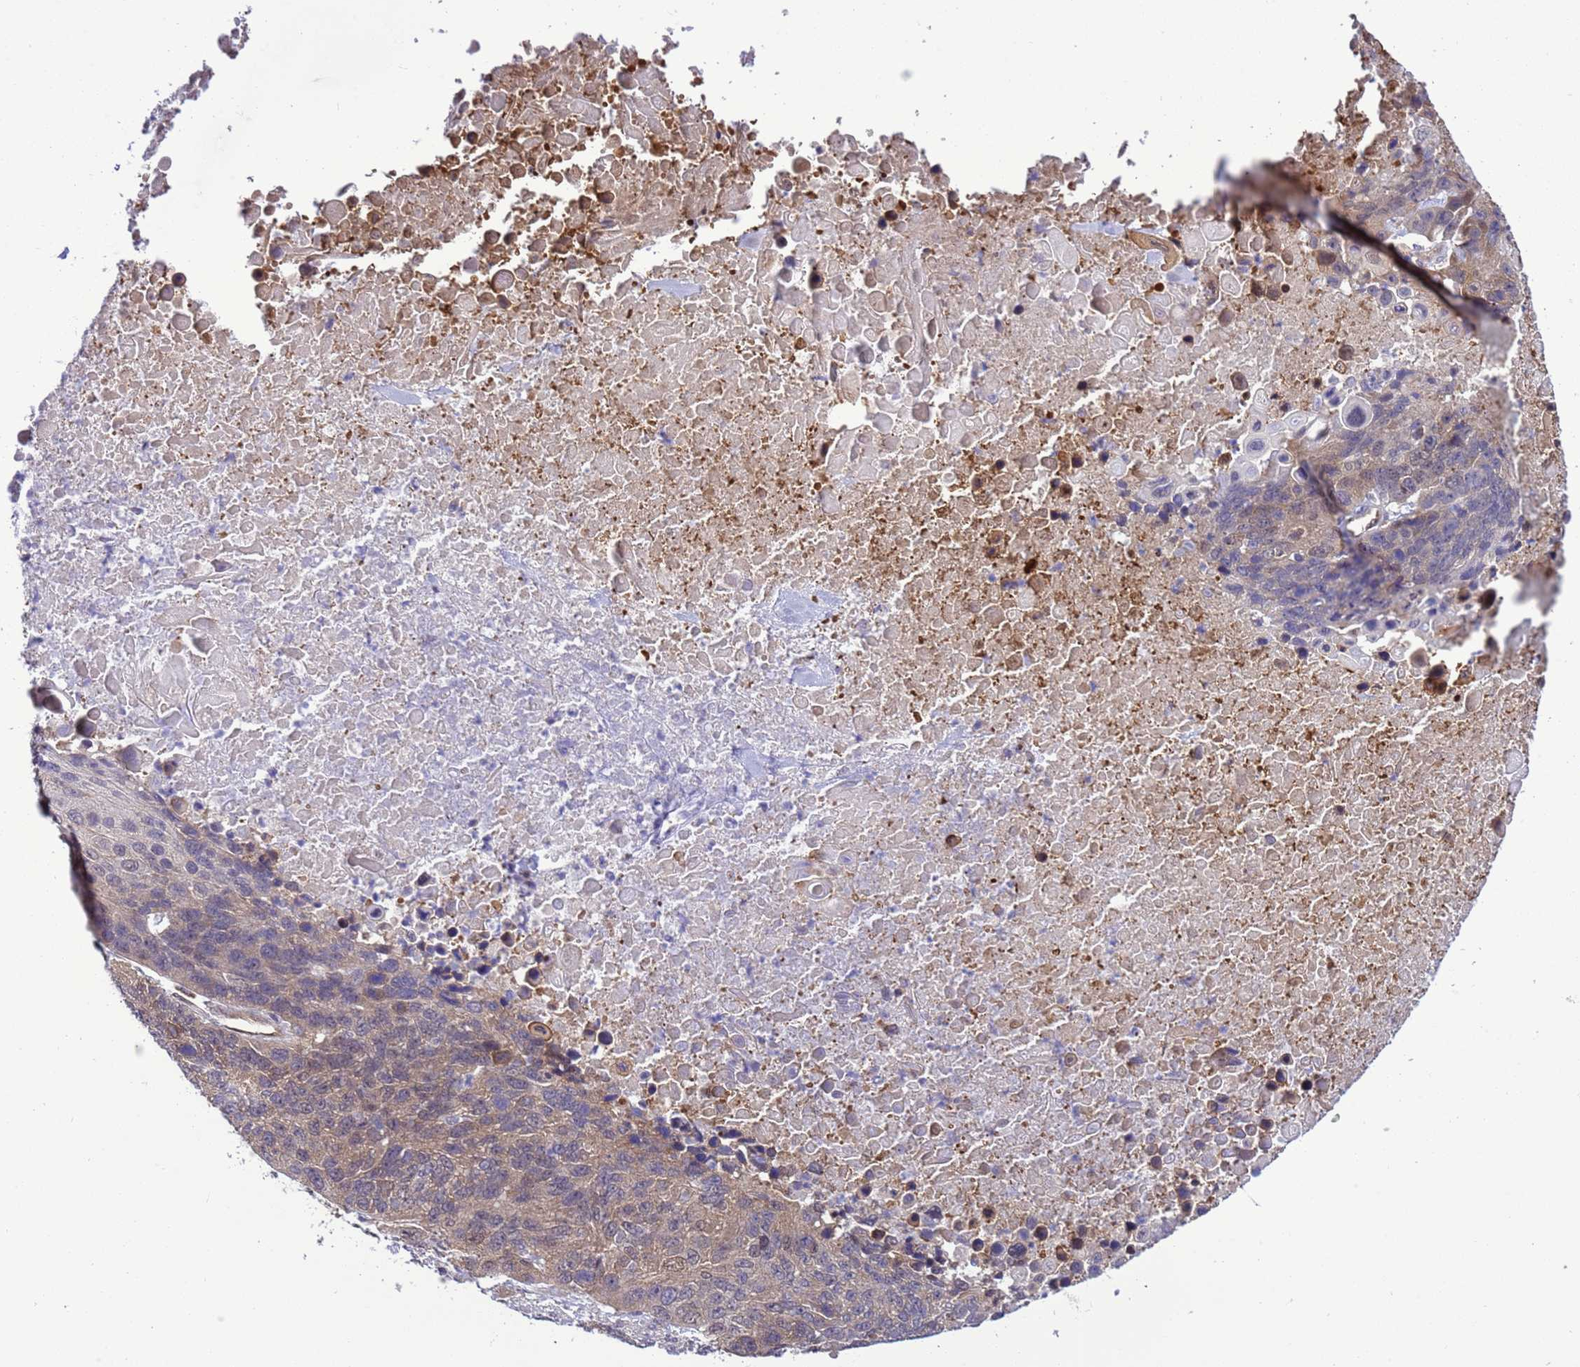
{"staining": {"intensity": "weak", "quantity": "25%-75%", "location": "cytoplasmic/membranous"}, "tissue": "lung cancer", "cell_type": "Tumor cells", "image_type": "cancer", "snomed": [{"axis": "morphology", "description": "Normal tissue, NOS"}, {"axis": "morphology", "description": "Squamous cell carcinoma, NOS"}, {"axis": "topography", "description": "Lymph node"}, {"axis": "topography", "description": "Lung"}], "caption": "DAB (3,3'-diaminobenzidine) immunohistochemical staining of human lung cancer exhibits weak cytoplasmic/membranous protein expression in about 25%-75% of tumor cells.", "gene": "RASD1", "patient": {"sex": "male", "age": 66}}